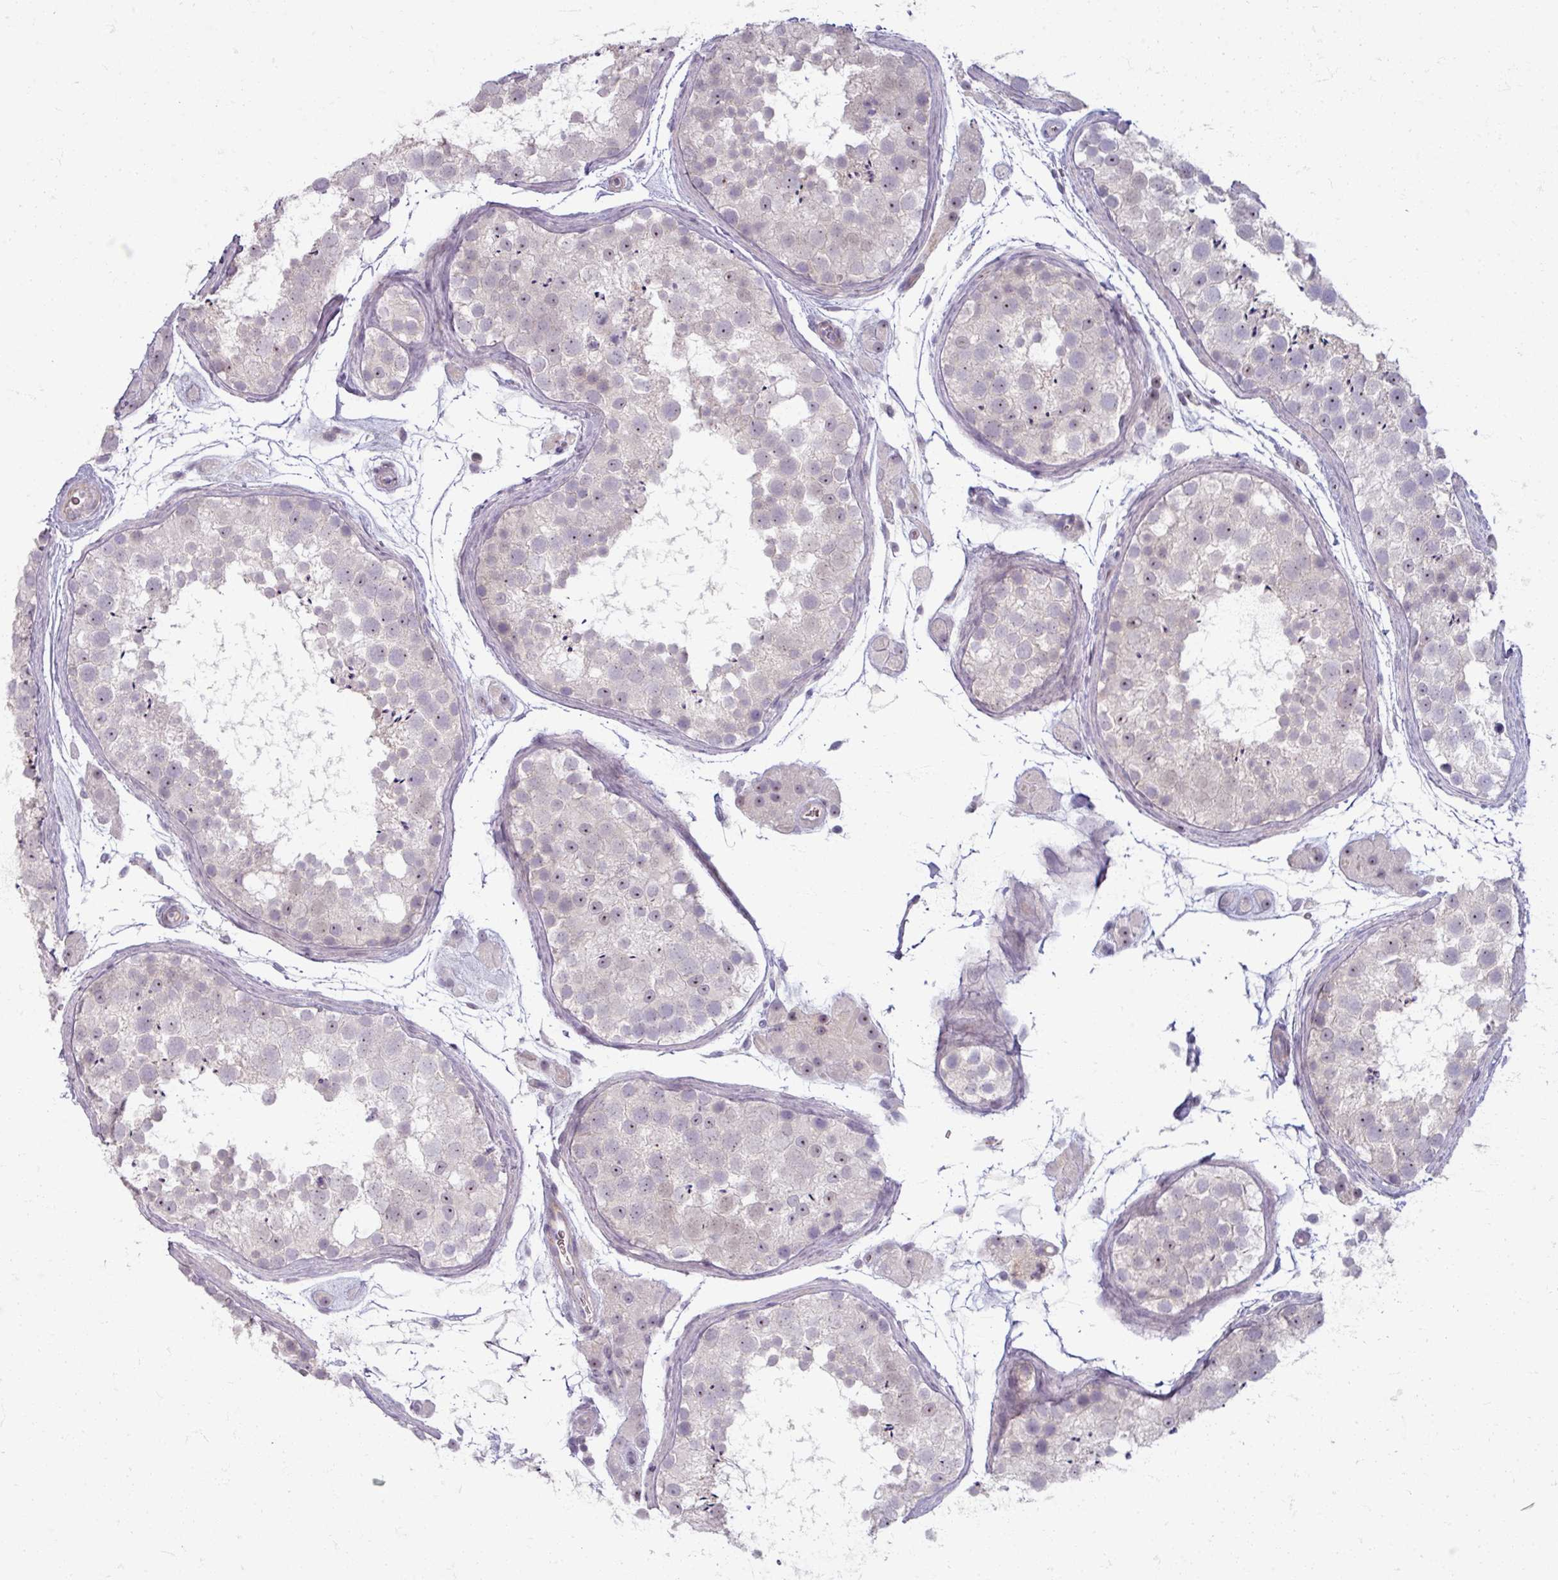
{"staining": {"intensity": "negative", "quantity": "none", "location": "none"}, "tissue": "testis", "cell_type": "Cells in seminiferous ducts", "image_type": "normal", "snomed": [{"axis": "morphology", "description": "Normal tissue, NOS"}, {"axis": "topography", "description": "Testis"}], "caption": "Cells in seminiferous ducts are negative for brown protein staining in benign testis. (DAB immunohistochemistry visualized using brightfield microscopy, high magnification).", "gene": "TTLL7", "patient": {"sex": "male", "age": 41}}